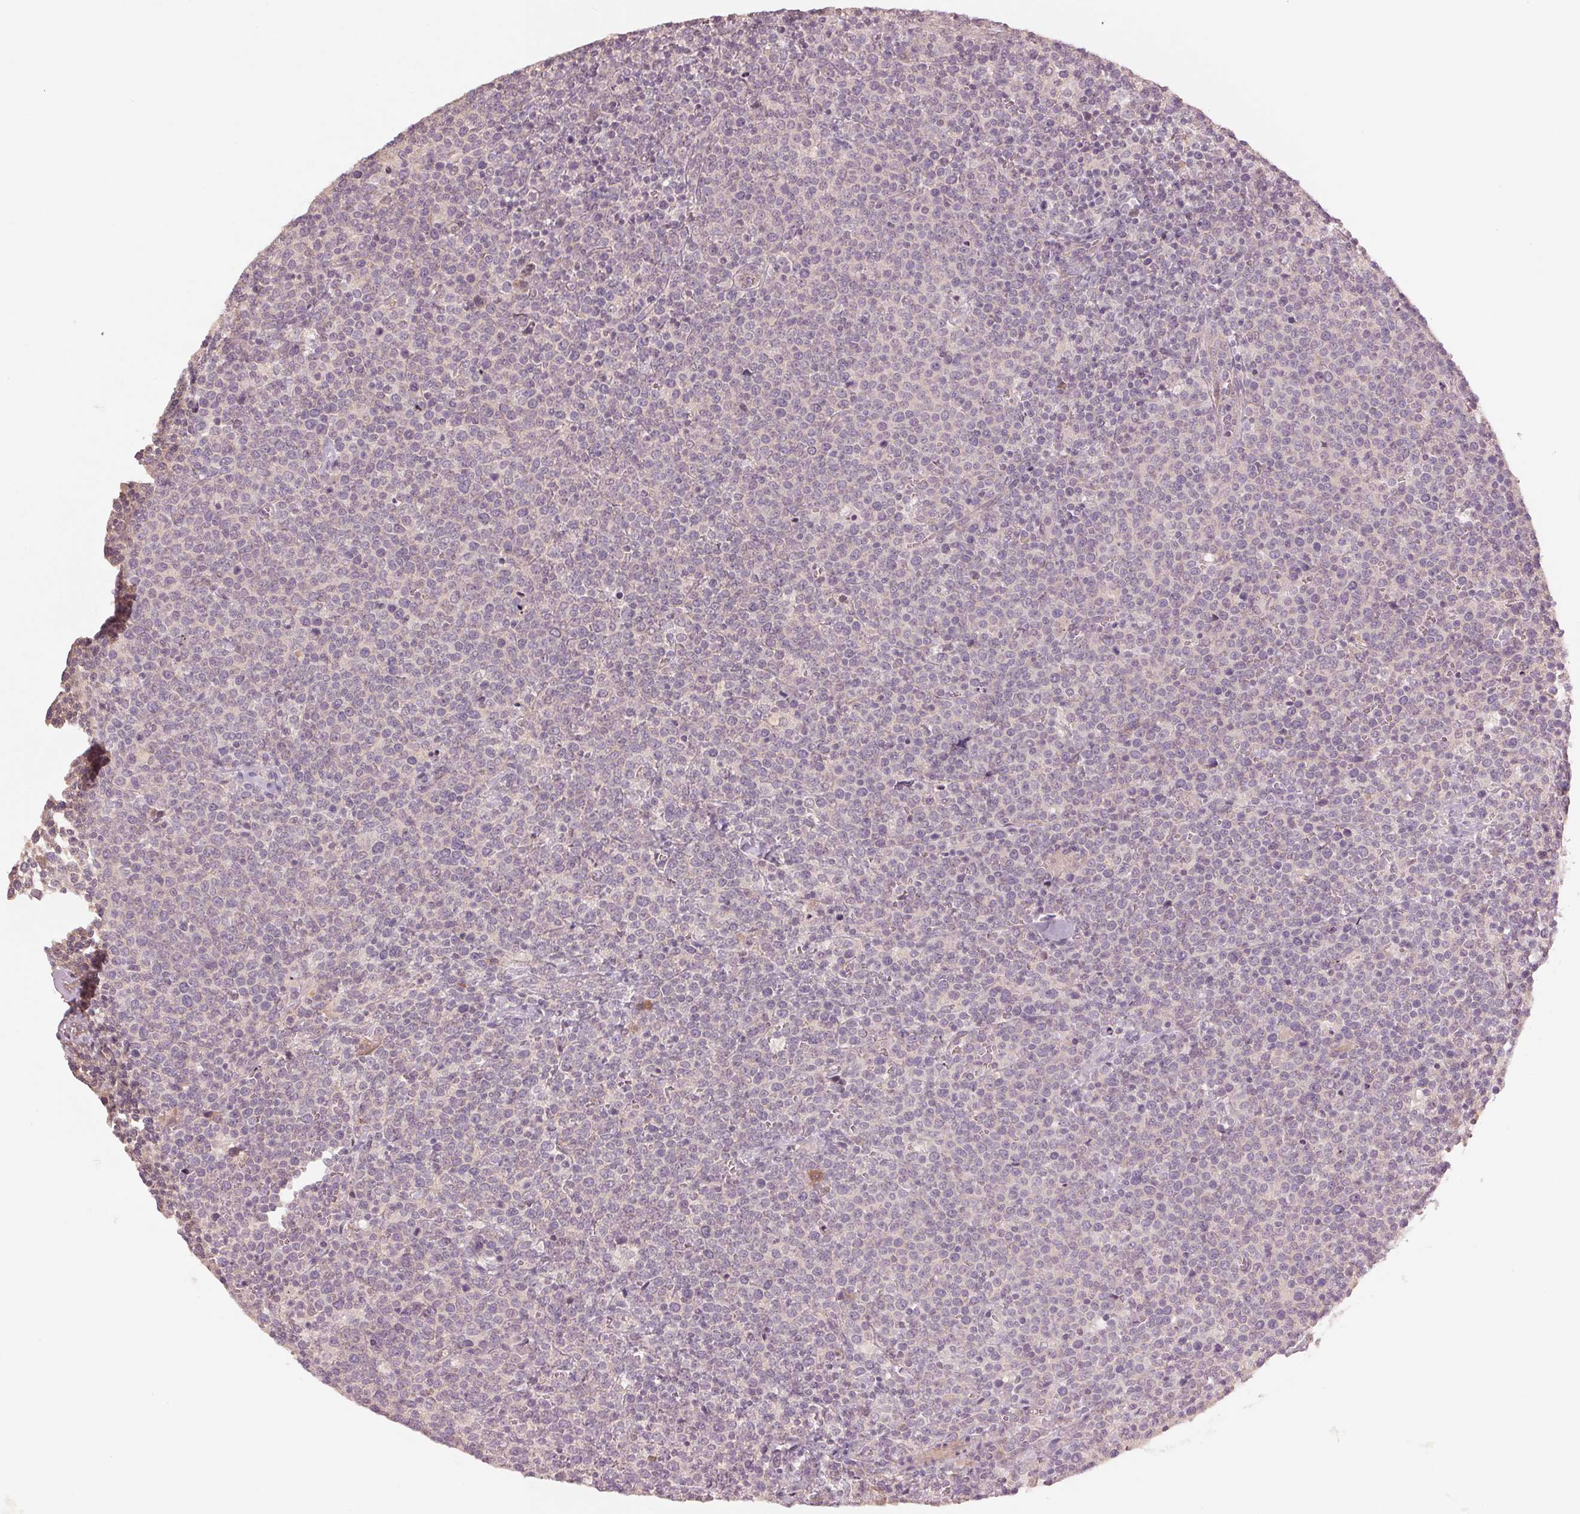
{"staining": {"intensity": "negative", "quantity": "none", "location": "none"}, "tissue": "lymphoma", "cell_type": "Tumor cells", "image_type": "cancer", "snomed": [{"axis": "morphology", "description": "Malignant lymphoma, non-Hodgkin's type, High grade"}, {"axis": "topography", "description": "Lymph node"}], "caption": "DAB immunohistochemical staining of human high-grade malignant lymphoma, non-Hodgkin's type shows no significant staining in tumor cells. The staining was performed using DAB (3,3'-diaminobenzidine) to visualize the protein expression in brown, while the nuclei were stained in blue with hematoxylin (Magnification: 20x).", "gene": "PPIA", "patient": {"sex": "male", "age": 61}}